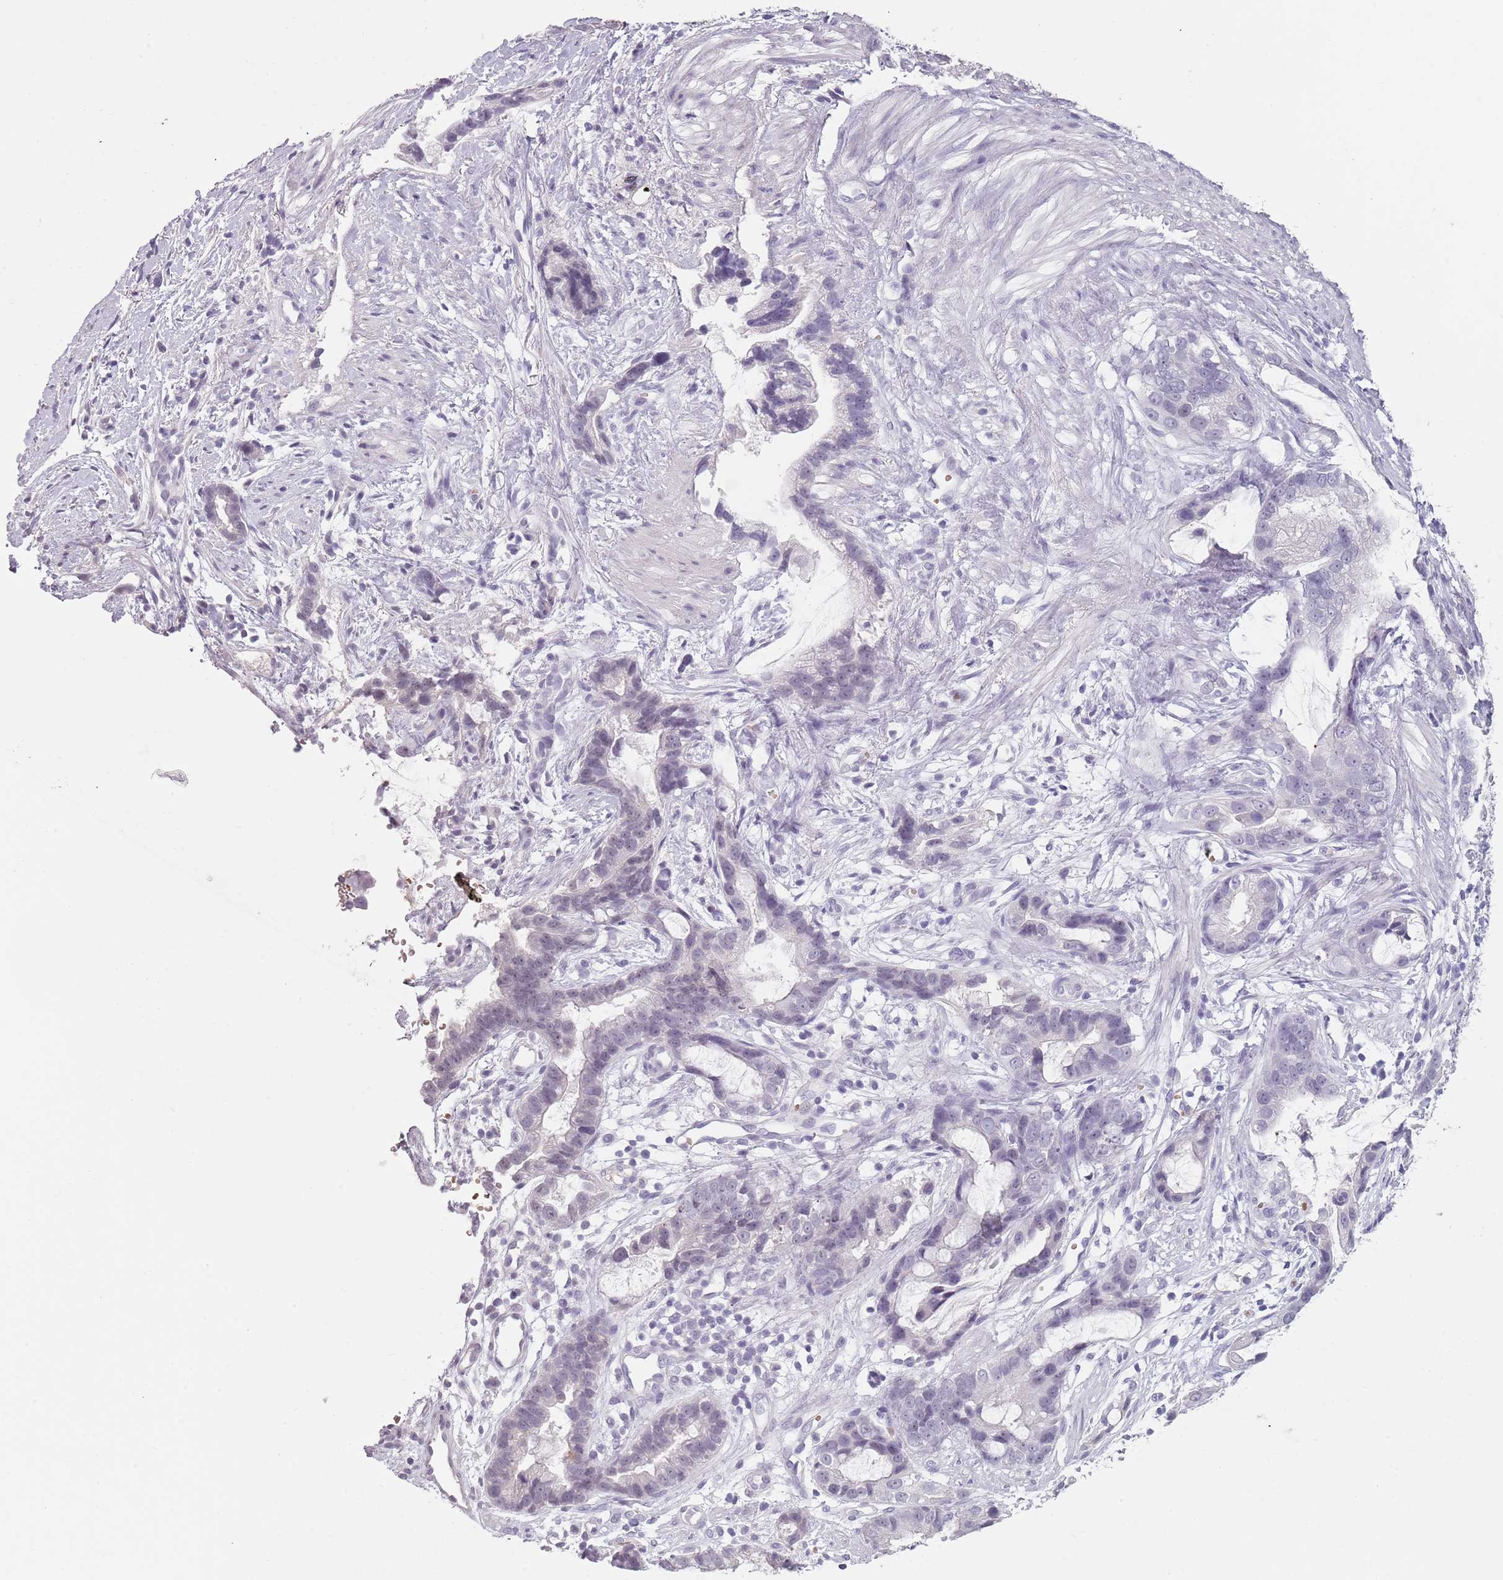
{"staining": {"intensity": "negative", "quantity": "none", "location": "none"}, "tissue": "stomach cancer", "cell_type": "Tumor cells", "image_type": "cancer", "snomed": [{"axis": "morphology", "description": "Adenocarcinoma, NOS"}, {"axis": "topography", "description": "Stomach"}], "caption": "Photomicrograph shows no significant protein positivity in tumor cells of stomach cancer (adenocarcinoma). (Stains: DAB IHC with hematoxylin counter stain, Microscopy: brightfield microscopy at high magnification).", "gene": "PIEZO1", "patient": {"sex": "male", "age": 55}}